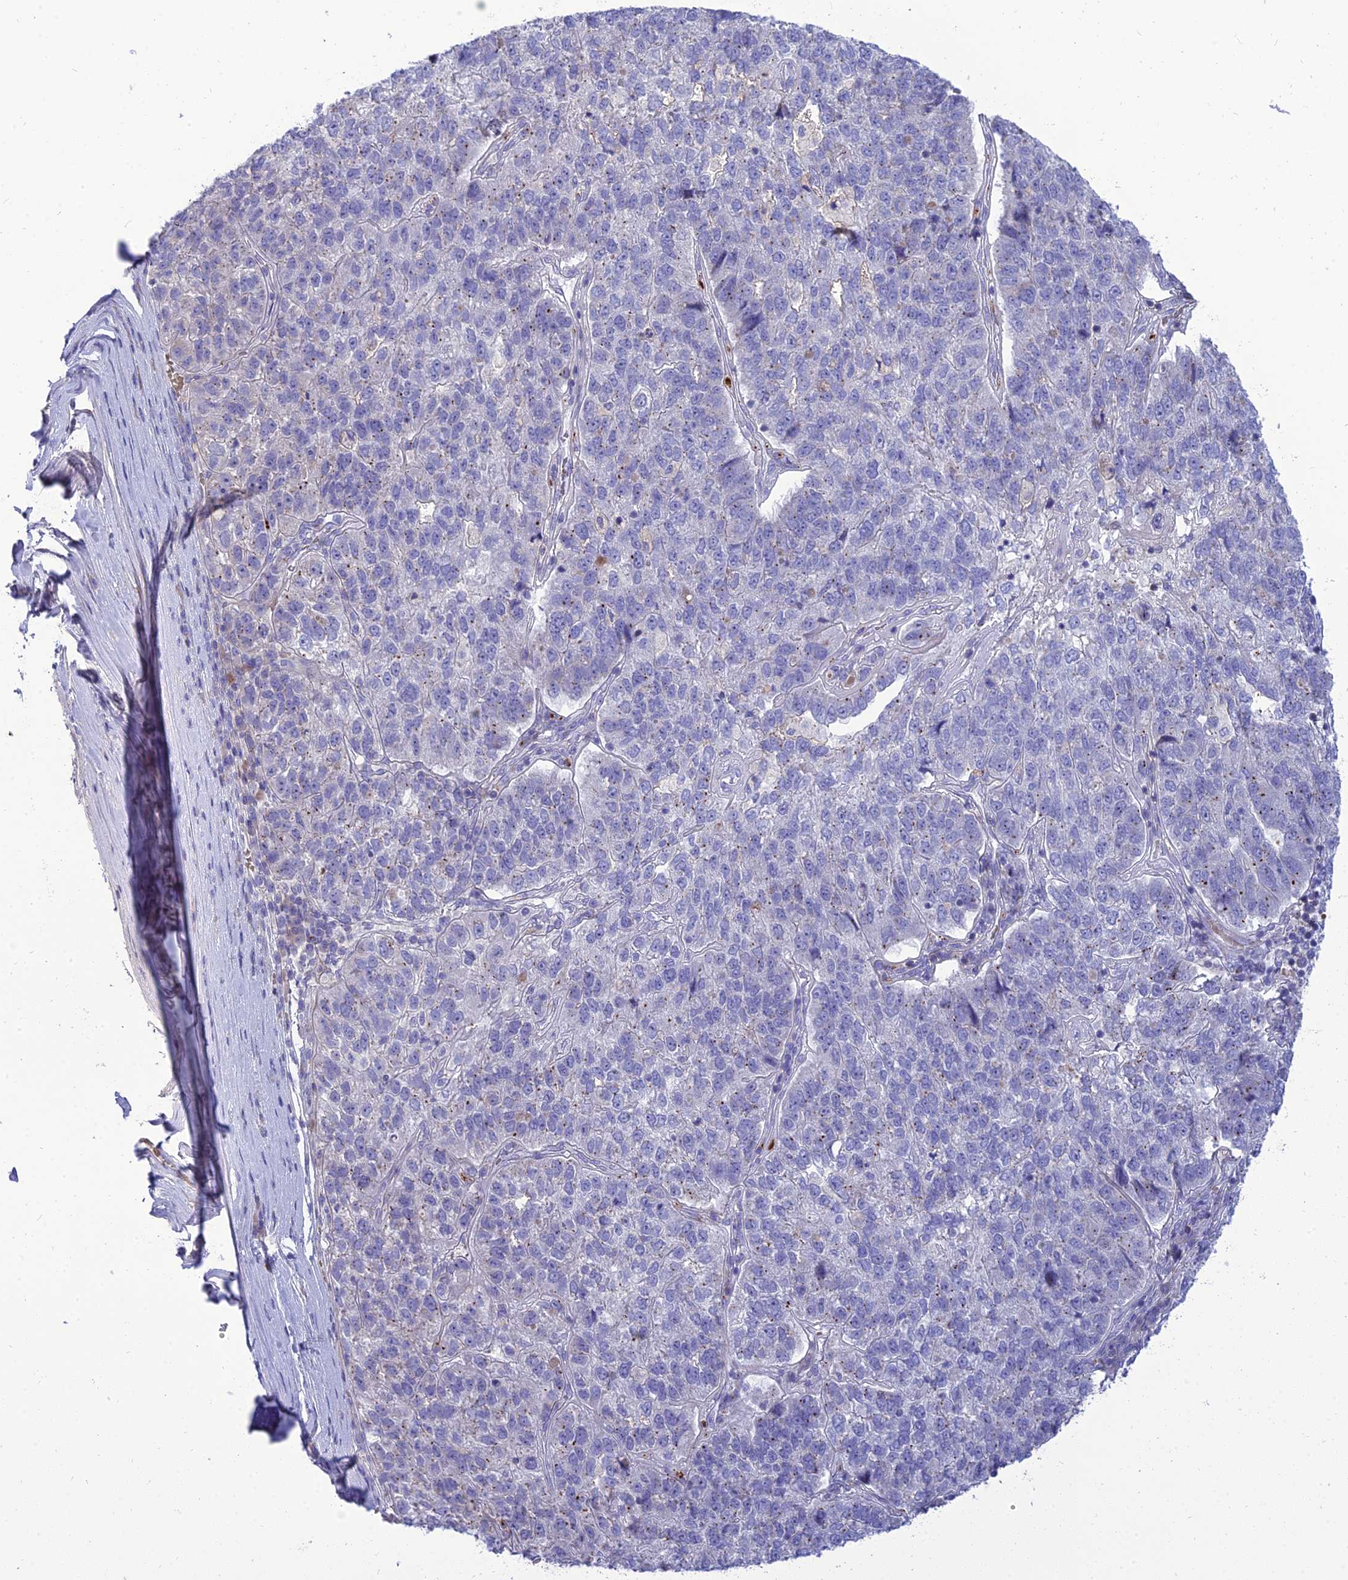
{"staining": {"intensity": "negative", "quantity": "none", "location": "none"}, "tissue": "pancreatic cancer", "cell_type": "Tumor cells", "image_type": "cancer", "snomed": [{"axis": "morphology", "description": "Adenocarcinoma, NOS"}, {"axis": "topography", "description": "Pancreas"}], "caption": "This is a image of immunohistochemistry staining of pancreatic cancer, which shows no positivity in tumor cells.", "gene": "MBD3L1", "patient": {"sex": "female", "age": 61}}